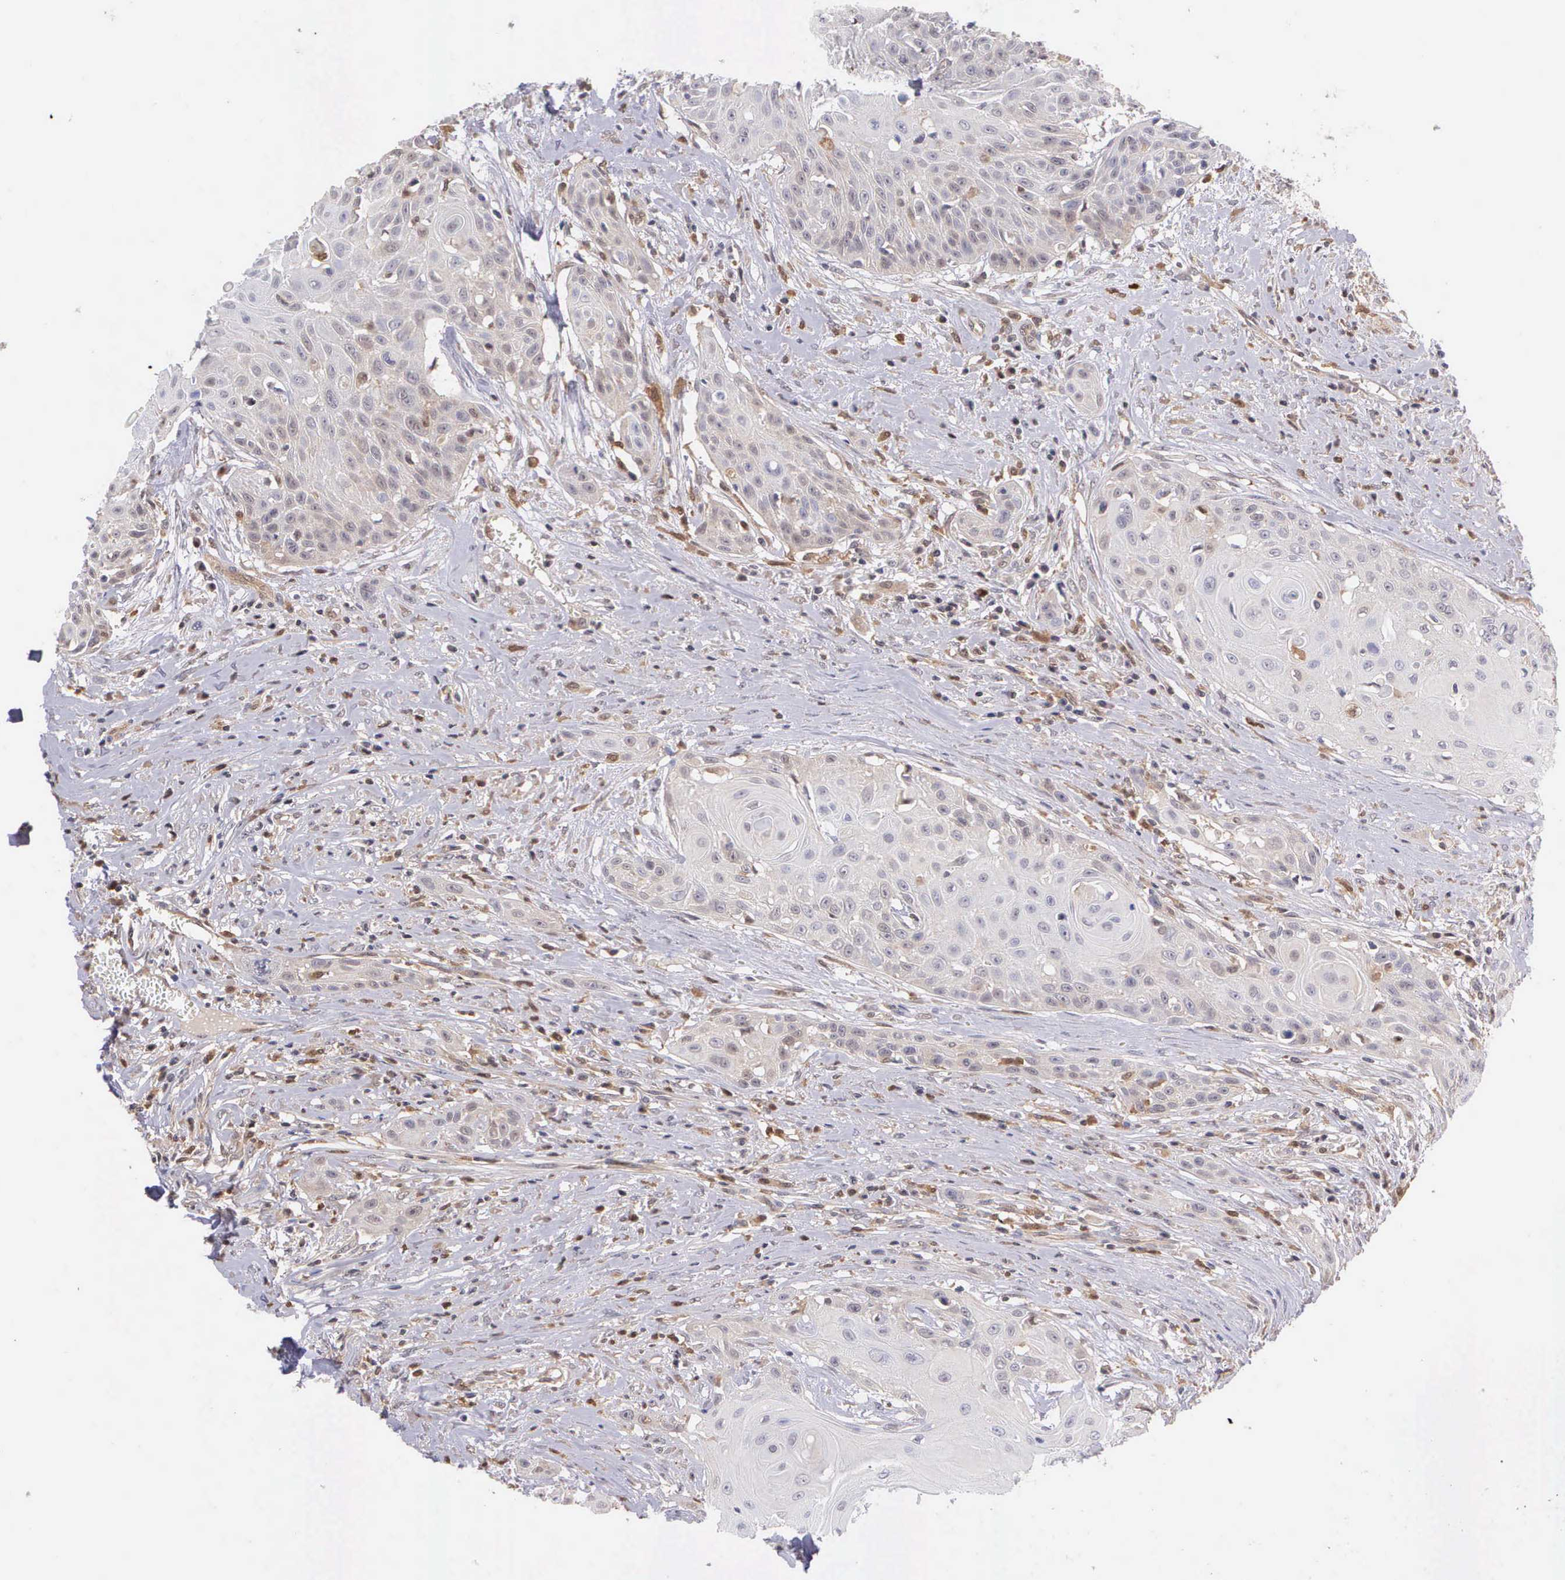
{"staining": {"intensity": "weak", "quantity": ">75%", "location": "cytoplasmic/membranous"}, "tissue": "head and neck cancer", "cell_type": "Tumor cells", "image_type": "cancer", "snomed": [{"axis": "morphology", "description": "Squamous cell carcinoma, NOS"}, {"axis": "morphology", "description": "Squamous cell carcinoma, metastatic, NOS"}, {"axis": "topography", "description": "Lymph node"}, {"axis": "topography", "description": "Salivary gland"}, {"axis": "topography", "description": "Head-Neck"}], "caption": "Tumor cells show low levels of weak cytoplasmic/membranous positivity in approximately >75% of cells in head and neck metastatic squamous cell carcinoma.", "gene": "BID", "patient": {"sex": "female", "age": 74}}